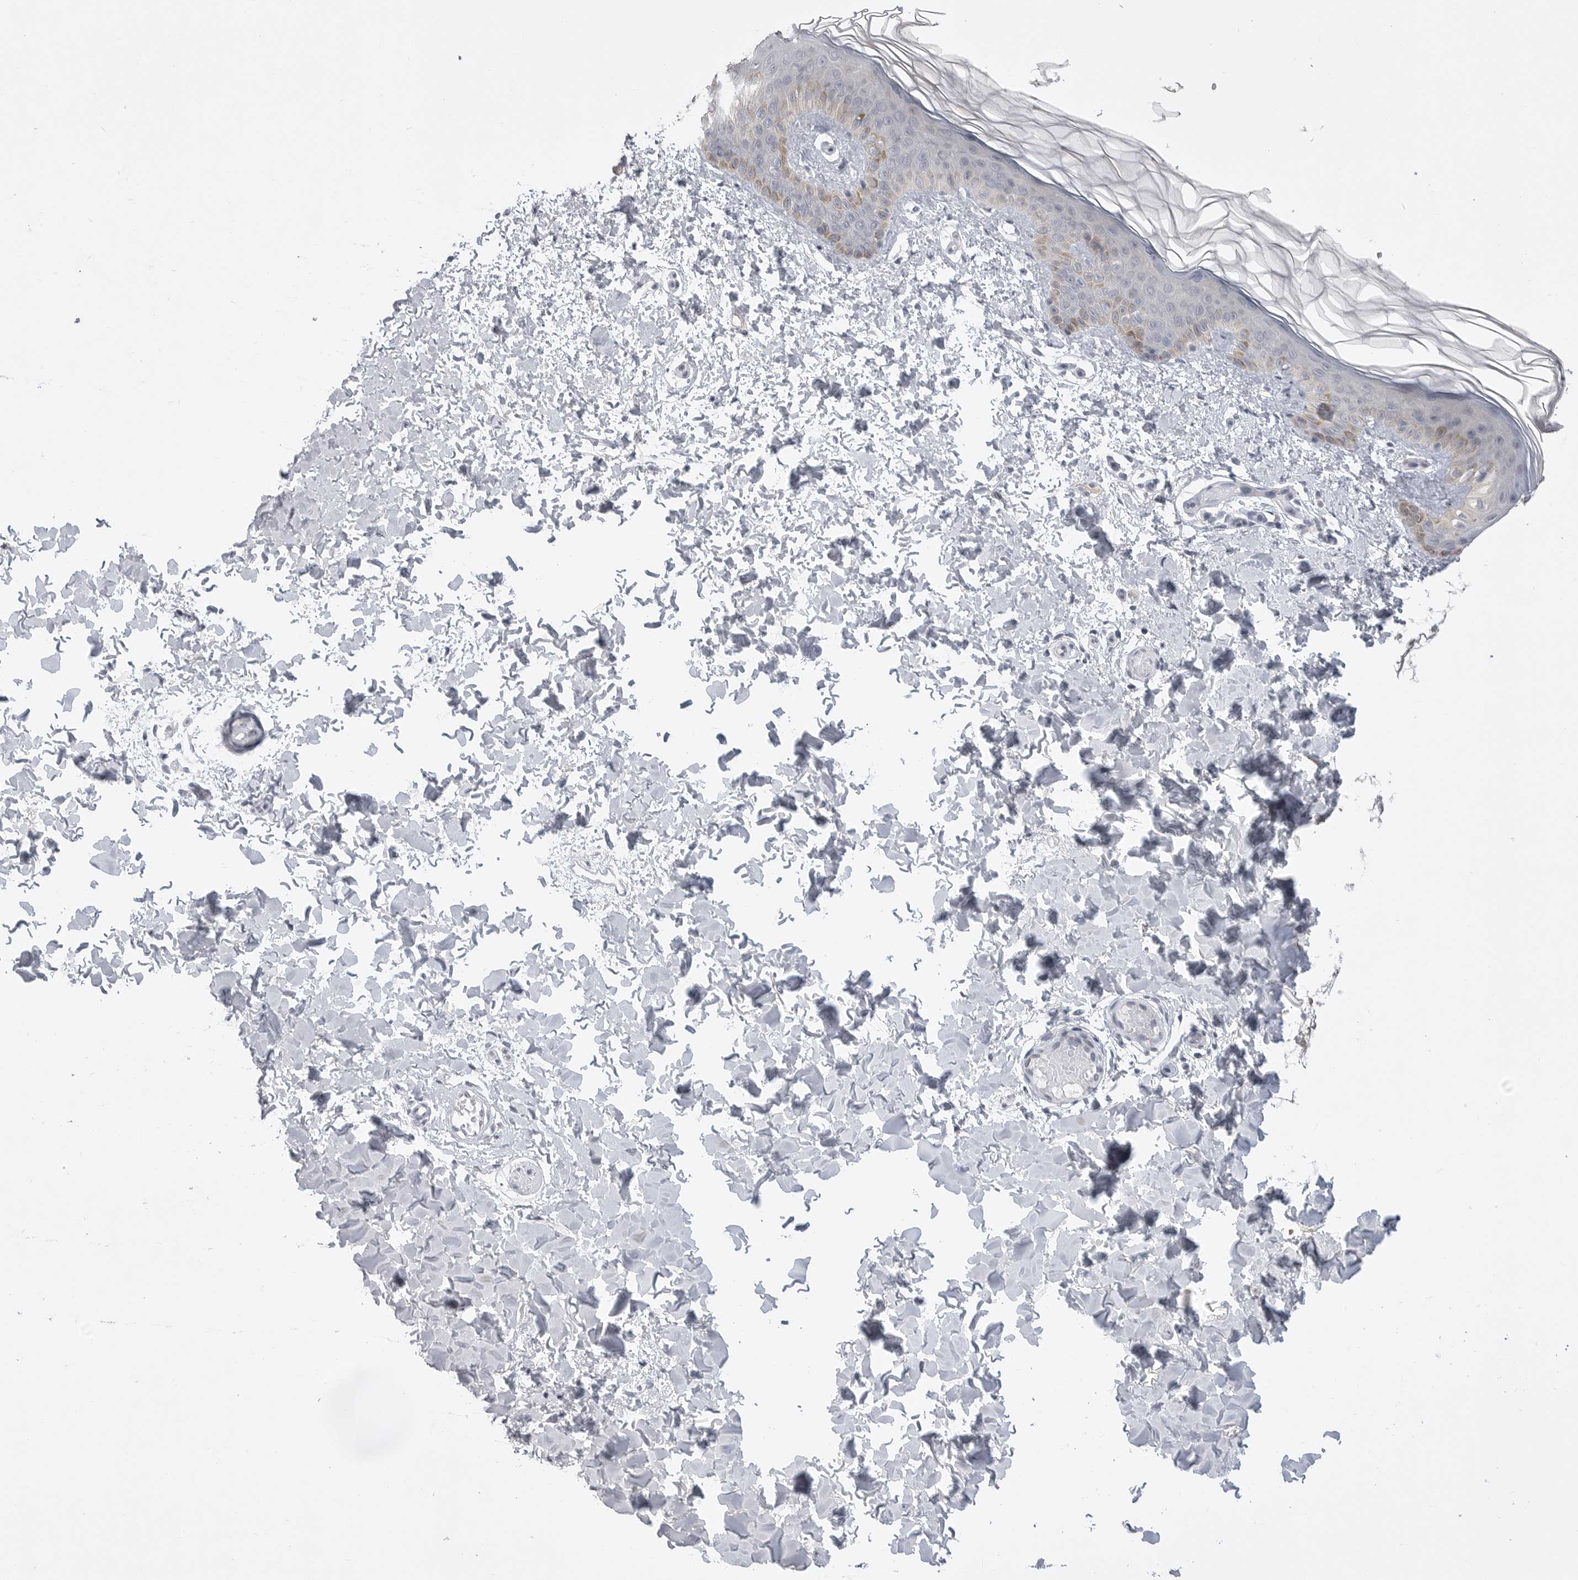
{"staining": {"intensity": "negative", "quantity": "none", "location": "none"}, "tissue": "skin", "cell_type": "Fibroblasts", "image_type": "normal", "snomed": [{"axis": "morphology", "description": "Normal tissue, NOS"}, {"axis": "morphology", "description": "Neoplasm, benign, NOS"}, {"axis": "topography", "description": "Skin"}, {"axis": "topography", "description": "Soft tissue"}], "caption": "This is an immunohistochemistry (IHC) micrograph of normal human skin. There is no positivity in fibroblasts.", "gene": "FBXO43", "patient": {"sex": "male", "age": 26}}